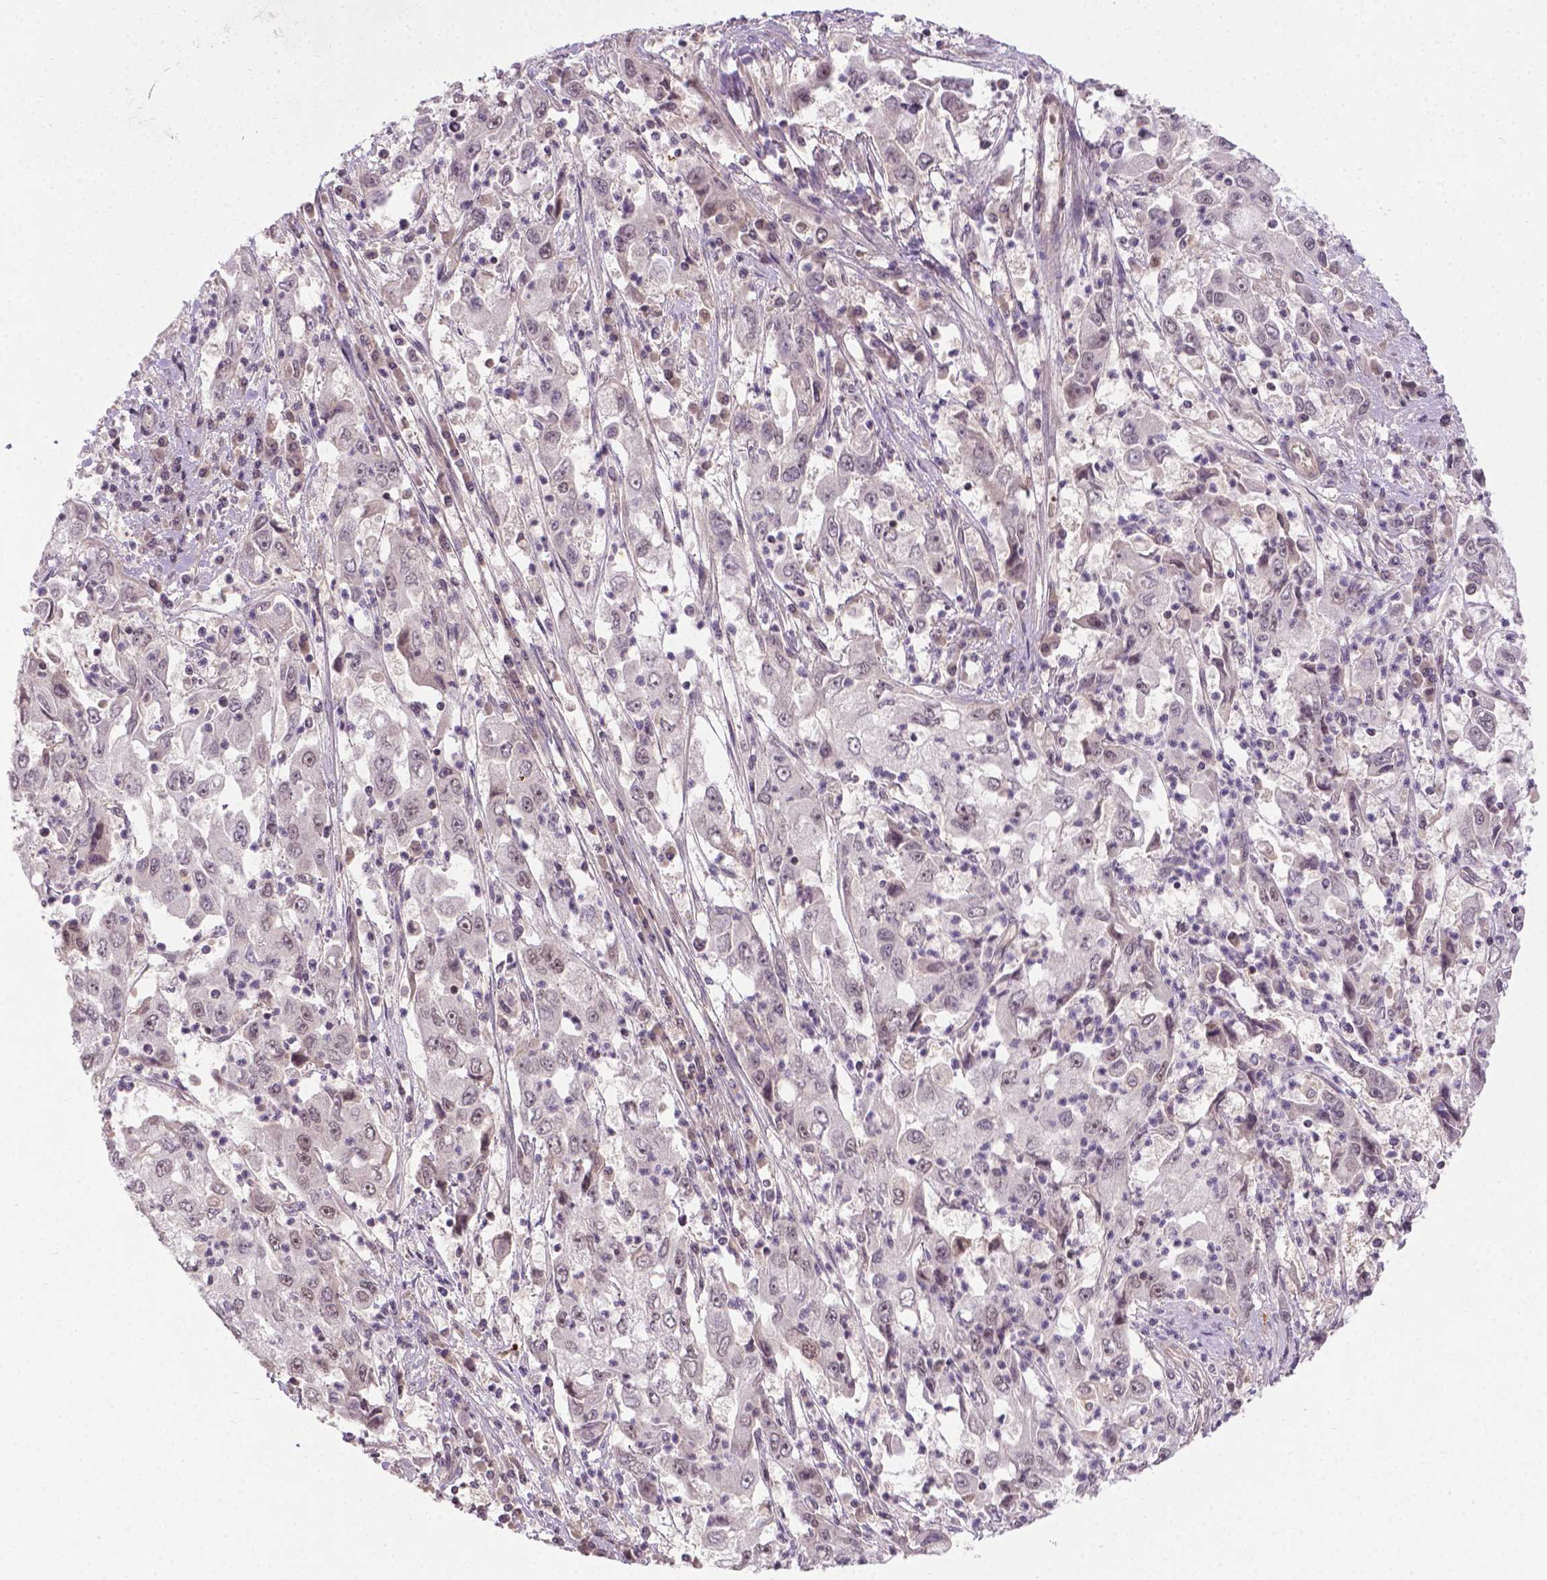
{"staining": {"intensity": "weak", "quantity": "<25%", "location": "nuclear"}, "tissue": "cervical cancer", "cell_type": "Tumor cells", "image_type": "cancer", "snomed": [{"axis": "morphology", "description": "Squamous cell carcinoma, NOS"}, {"axis": "topography", "description": "Cervix"}], "caption": "This is an immunohistochemistry photomicrograph of squamous cell carcinoma (cervical). There is no staining in tumor cells.", "gene": "ANKRD54", "patient": {"sex": "female", "age": 36}}